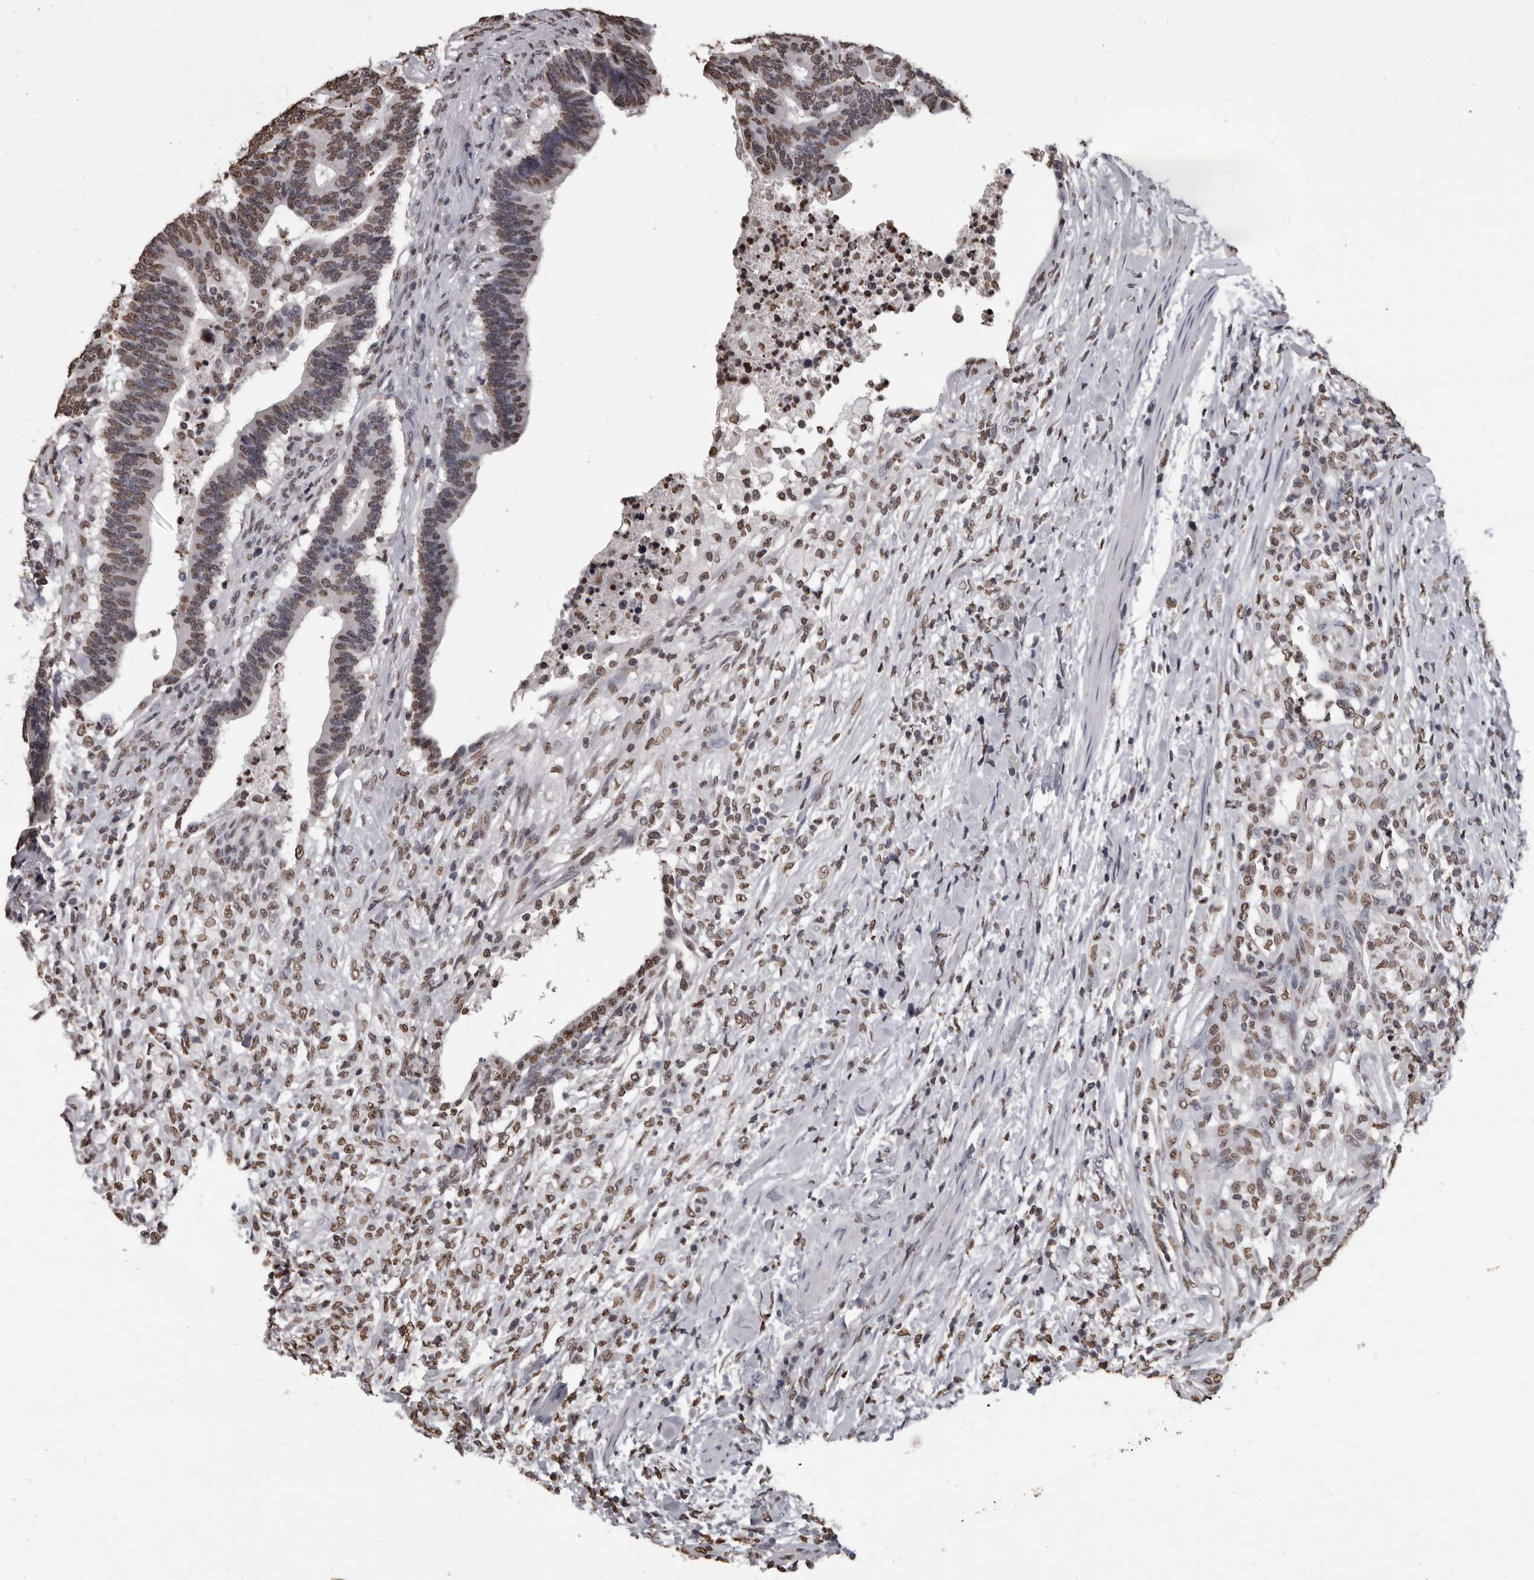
{"staining": {"intensity": "moderate", "quantity": ">75%", "location": "nuclear"}, "tissue": "colorectal cancer", "cell_type": "Tumor cells", "image_type": "cancer", "snomed": [{"axis": "morphology", "description": "Adenocarcinoma, NOS"}, {"axis": "topography", "description": "Colon"}], "caption": "Immunohistochemistry (IHC) (DAB (3,3'-diaminobenzidine)) staining of human colorectal cancer (adenocarcinoma) reveals moderate nuclear protein expression in approximately >75% of tumor cells. The staining was performed using DAB (3,3'-diaminobenzidine), with brown indicating positive protein expression. Nuclei are stained blue with hematoxylin.", "gene": "AHR", "patient": {"sex": "female", "age": 66}}